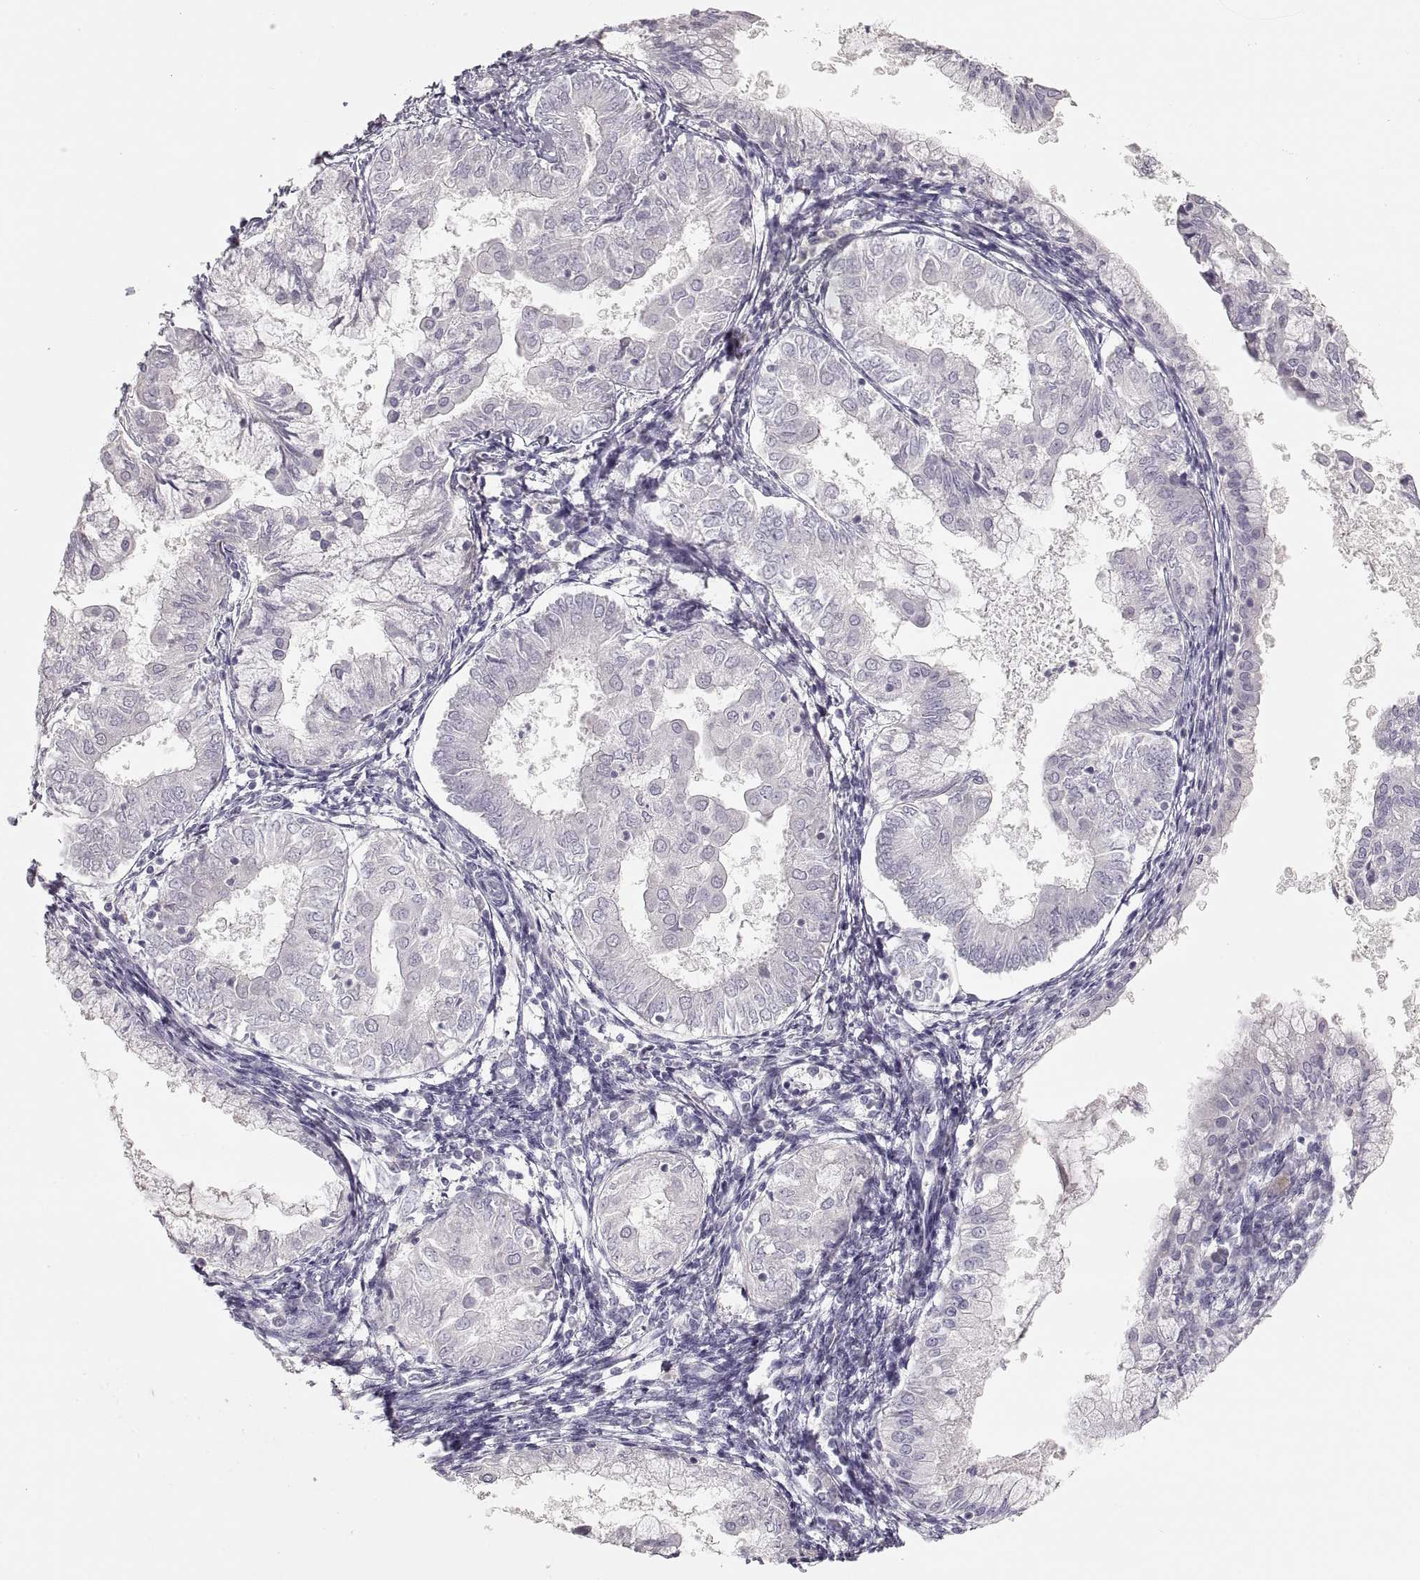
{"staining": {"intensity": "negative", "quantity": "none", "location": "none"}, "tissue": "endometrial cancer", "cell_type": "Tumor cells", "image_type": "cancer", "snomed": [{"axis": "morphology", "description": "Adenocarcinoma, NOS"}, {"axis": "topography", "description": "Endometrium"}], "caption": "Human adenocarcinoma (endometrial) stained for a protein using IHC reveals no expression in tumor cells.", "gene": "PCSK2", "patient": {"sex": "female", "age": 68}}